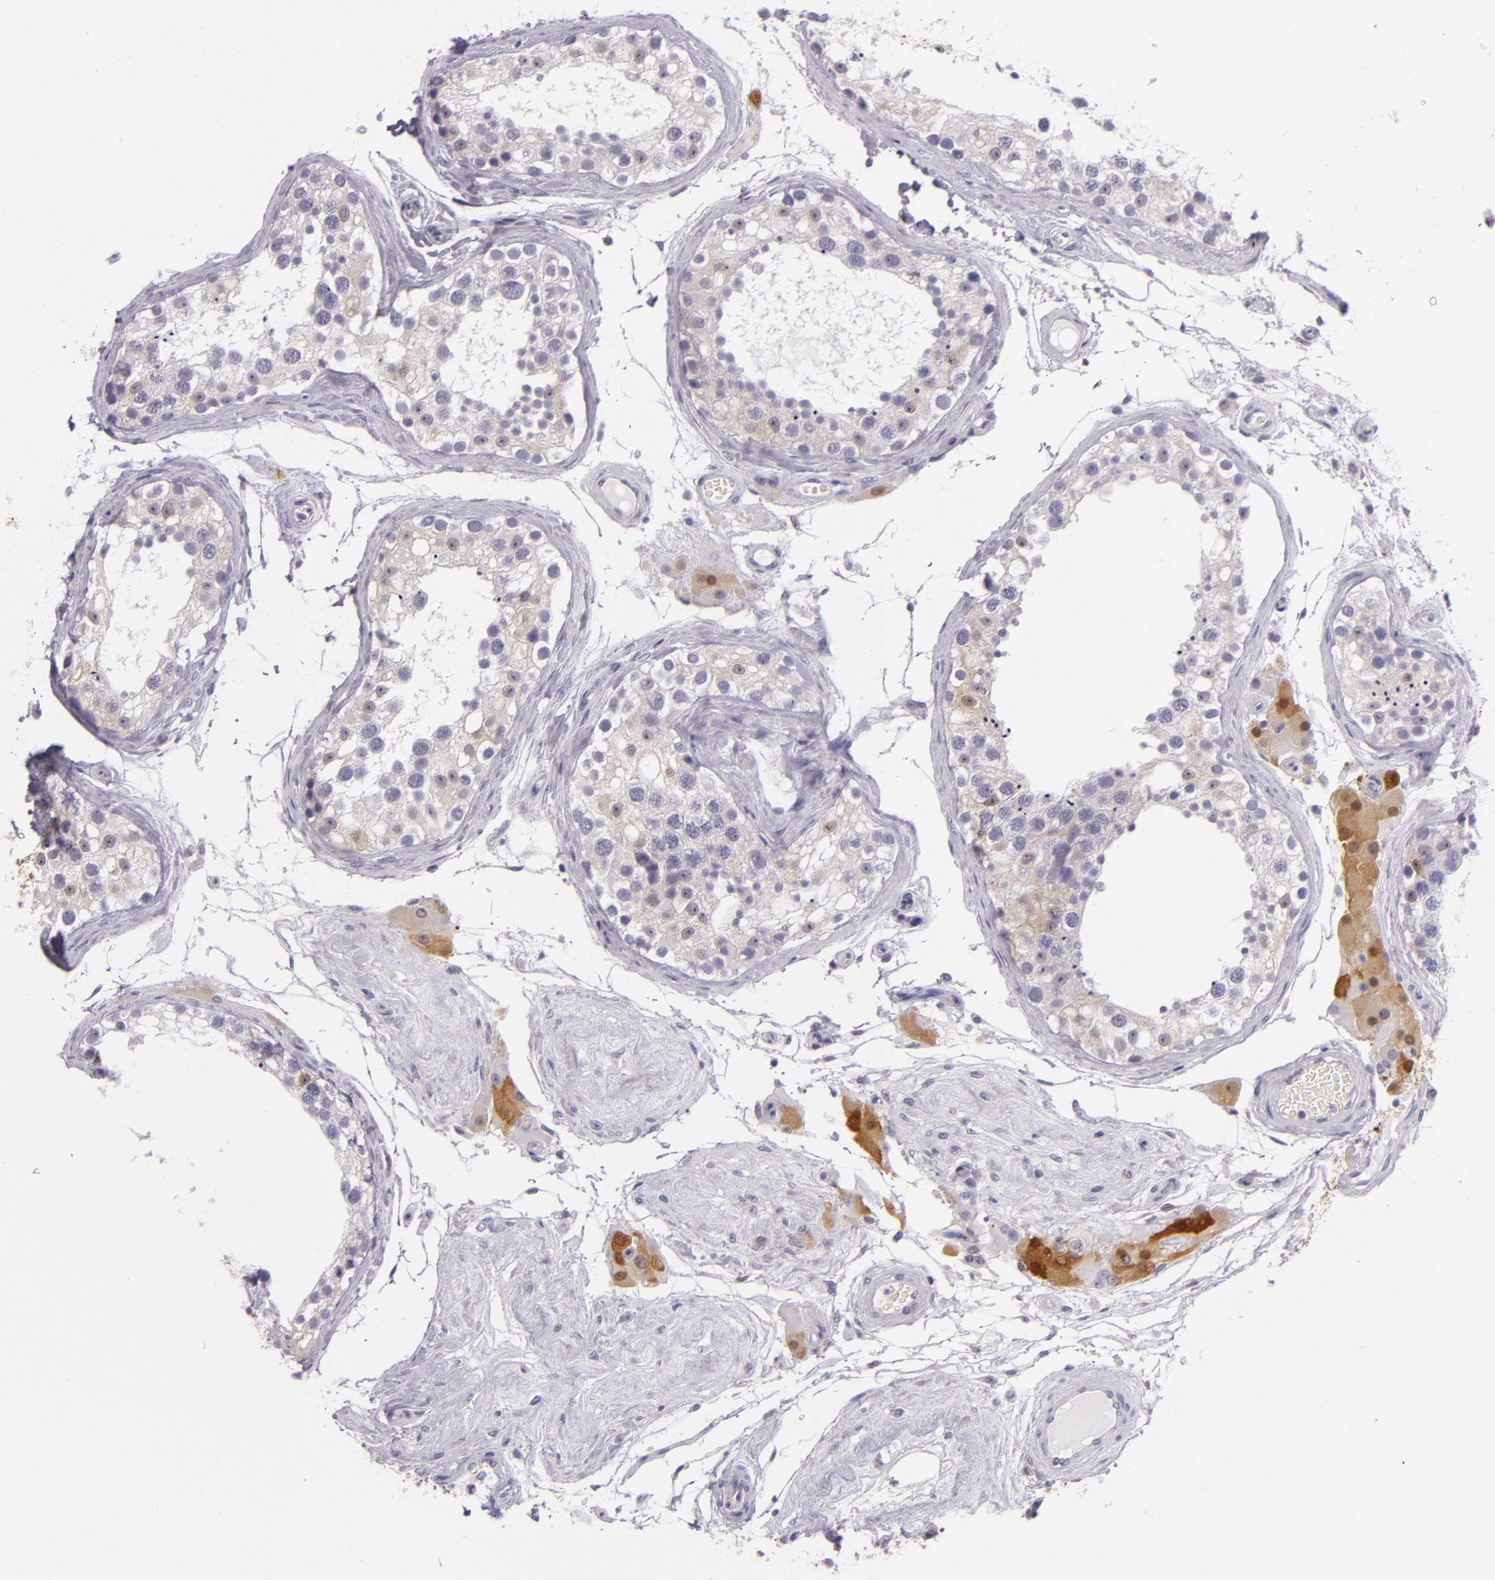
{"staining": {"intensity": "weak", "quantity": "<25%", "location": "nuclear"}, "tissue": "testis", "cell_type": "Cells in seminiferous ducts", "image_type": "normal", "snomed": [{"axis": "morphology", "description": "Normal tissue, NOS"}, {"axis": "topography", "description": "Testis"}], "caption": "This is a photomicrograph of immunohistochemistry staining of normal testis, which shows no expression in cells in seminiferous ducts.", "gene": "MT1A", "patient": {"sex": "male", "age": 68}}